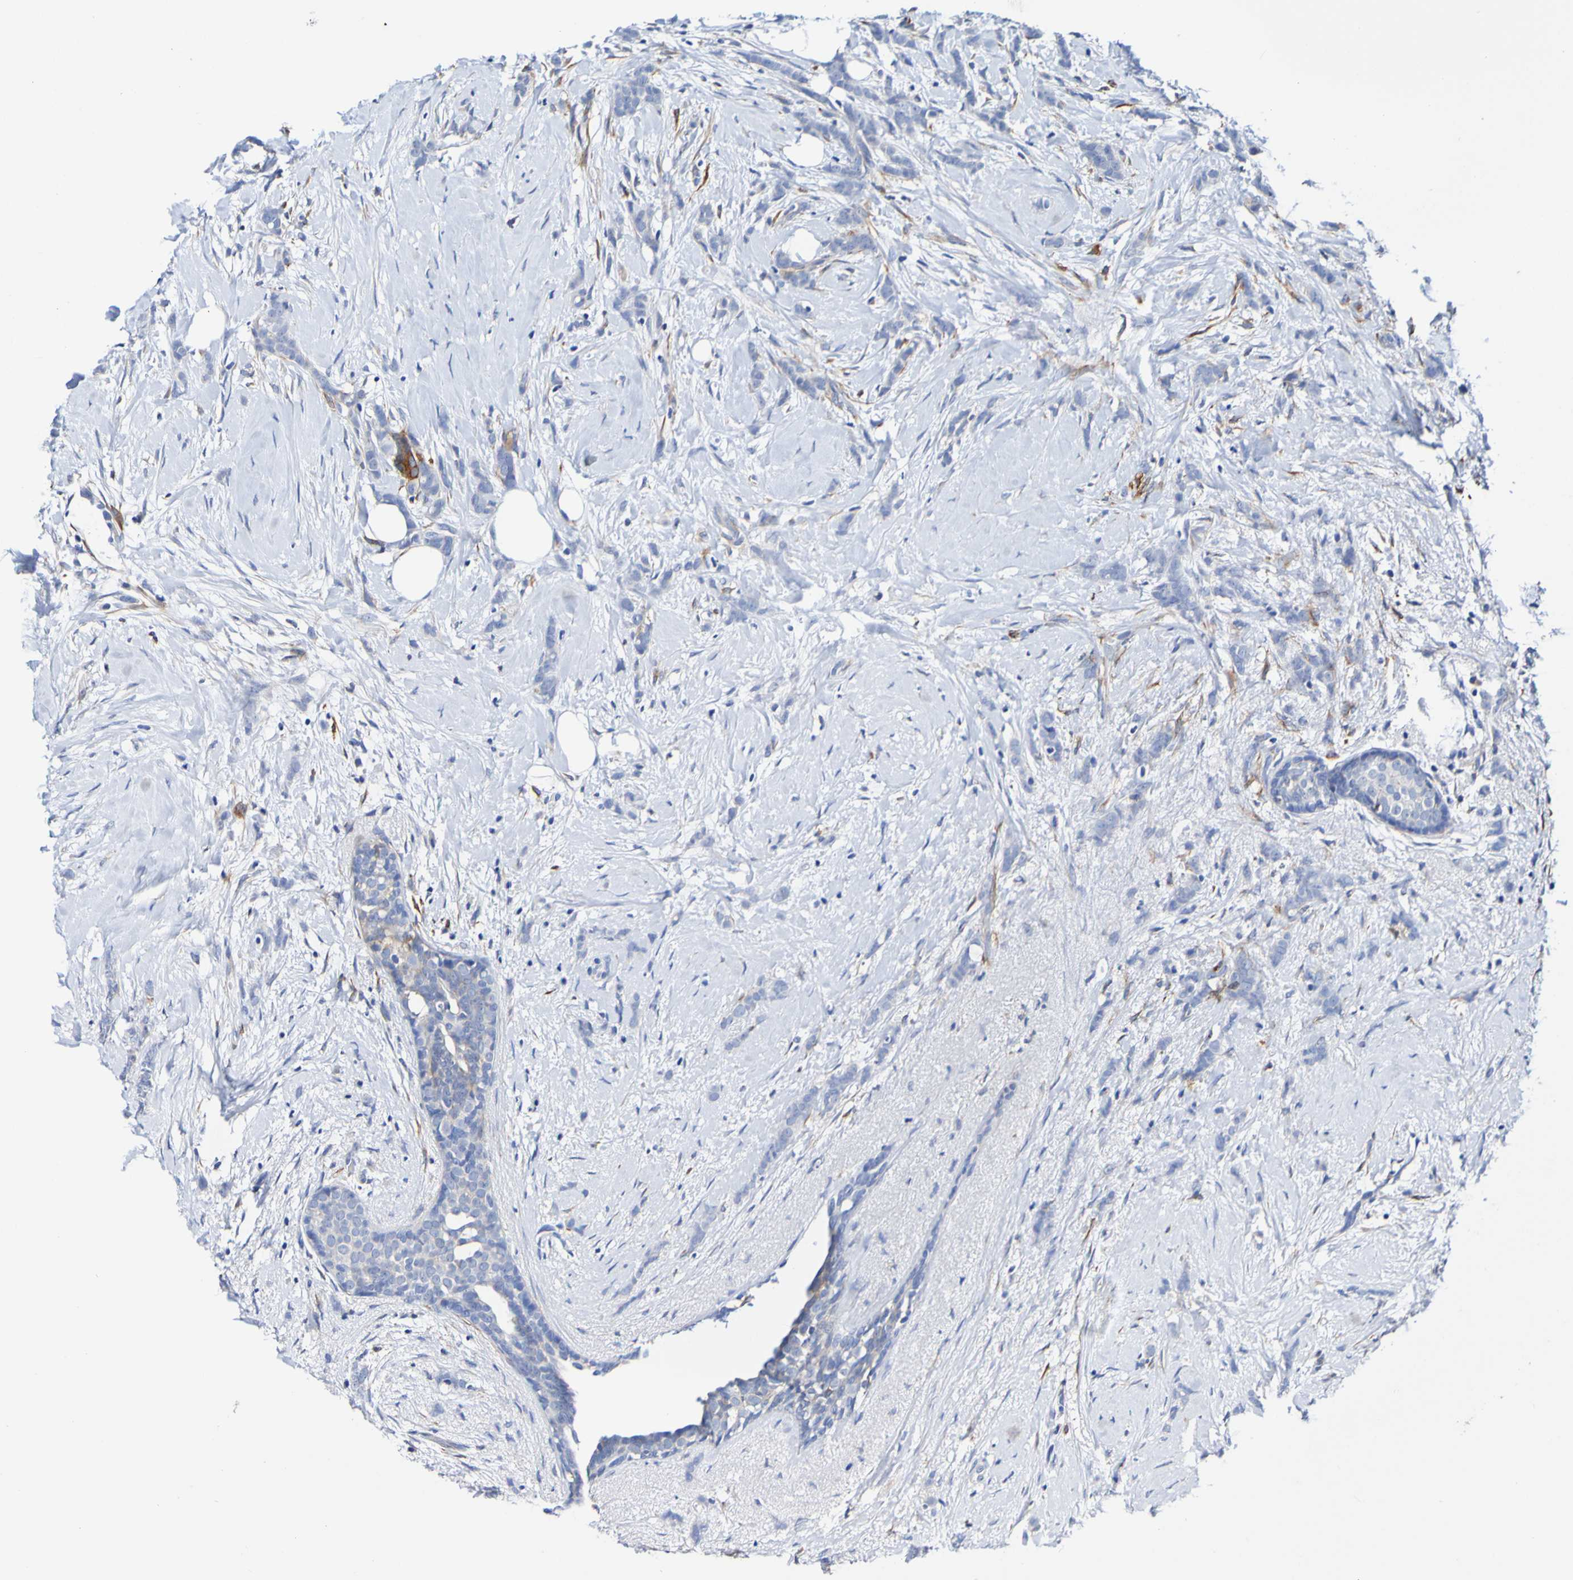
{"staining": {"intensity": "negative", "quantity": "none", "location": "none"}, "tissue": "breast cancer", "cell_type": "Tumor cells", "image_type": "cancer", "snomed": [{"axis": "morphology", "description": "Lobular carcinoma, in situ"}, {"axis": "morphology", "description": "Lobular carcinoma"}, {"axis": "topography", "description": "Breast"}], "caption": "An IHC micrograph of lobular carcinoma in situ (breast) is shown. There is no staining in tumor cells of lobular carcinoma in situ (breast). (DAB IHC, high magnification).", "gene": "SEZ6", "patient": {"sex": "female", "age": 41}}